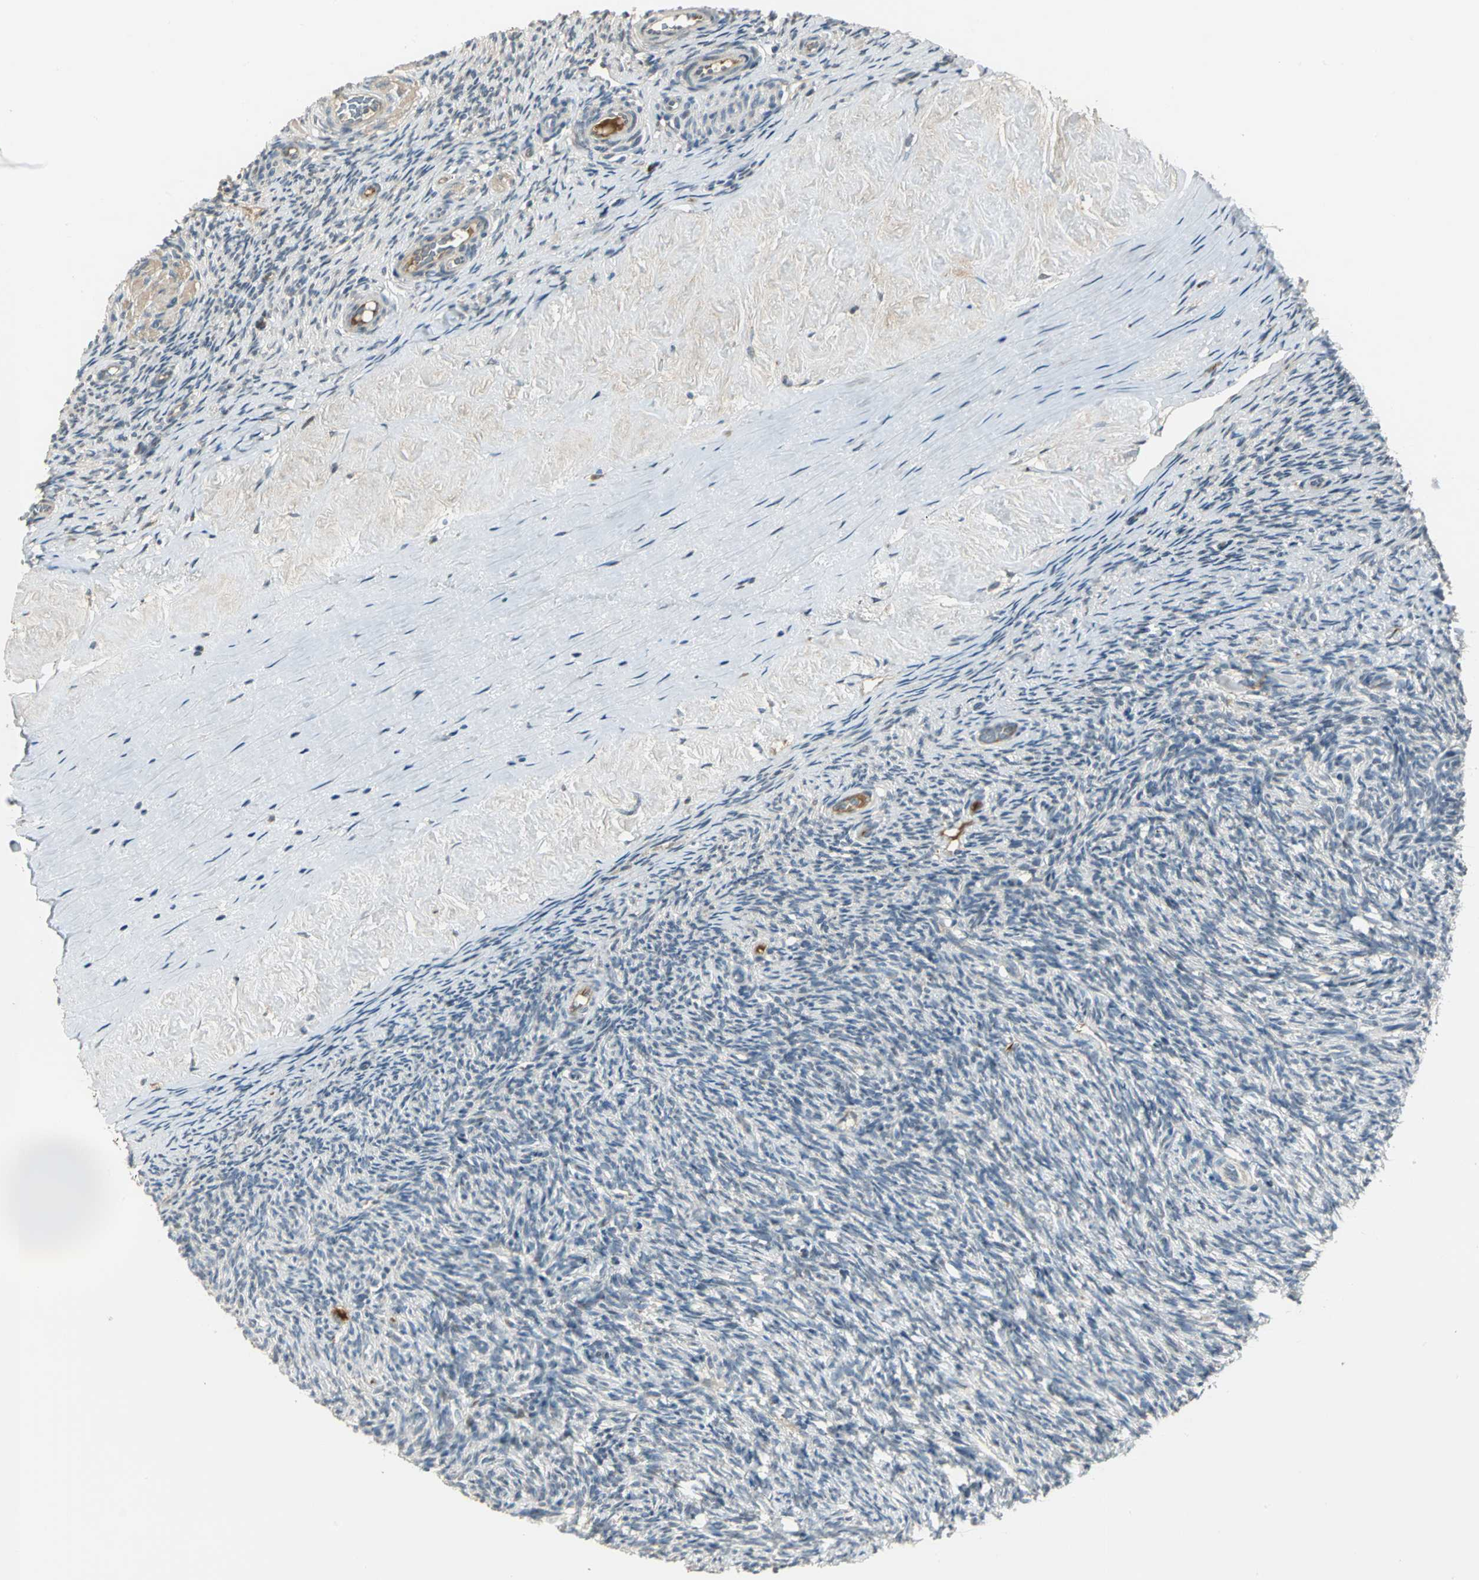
{"staining": {"intensity": "negative", "quantity": "none", "location": "none"}, "tissue": "ovary", "cell_type": "Follicle cells", "image_type": "normal", "snomed": [{"axis": "morphology", "description": "Normal tissue, NOS"}, {"axis": "topography", "description": "Ovary"}], "caption": "Protein analysis of benign ovary shows no significant expression in follicle cells. (DAB (3,3'-diaminobenzidine) immunohistochemistry visualized using brightfield microscopy, high magnification).", "gene": "PROC", "patient": {"sex": "female", "age": 60}}